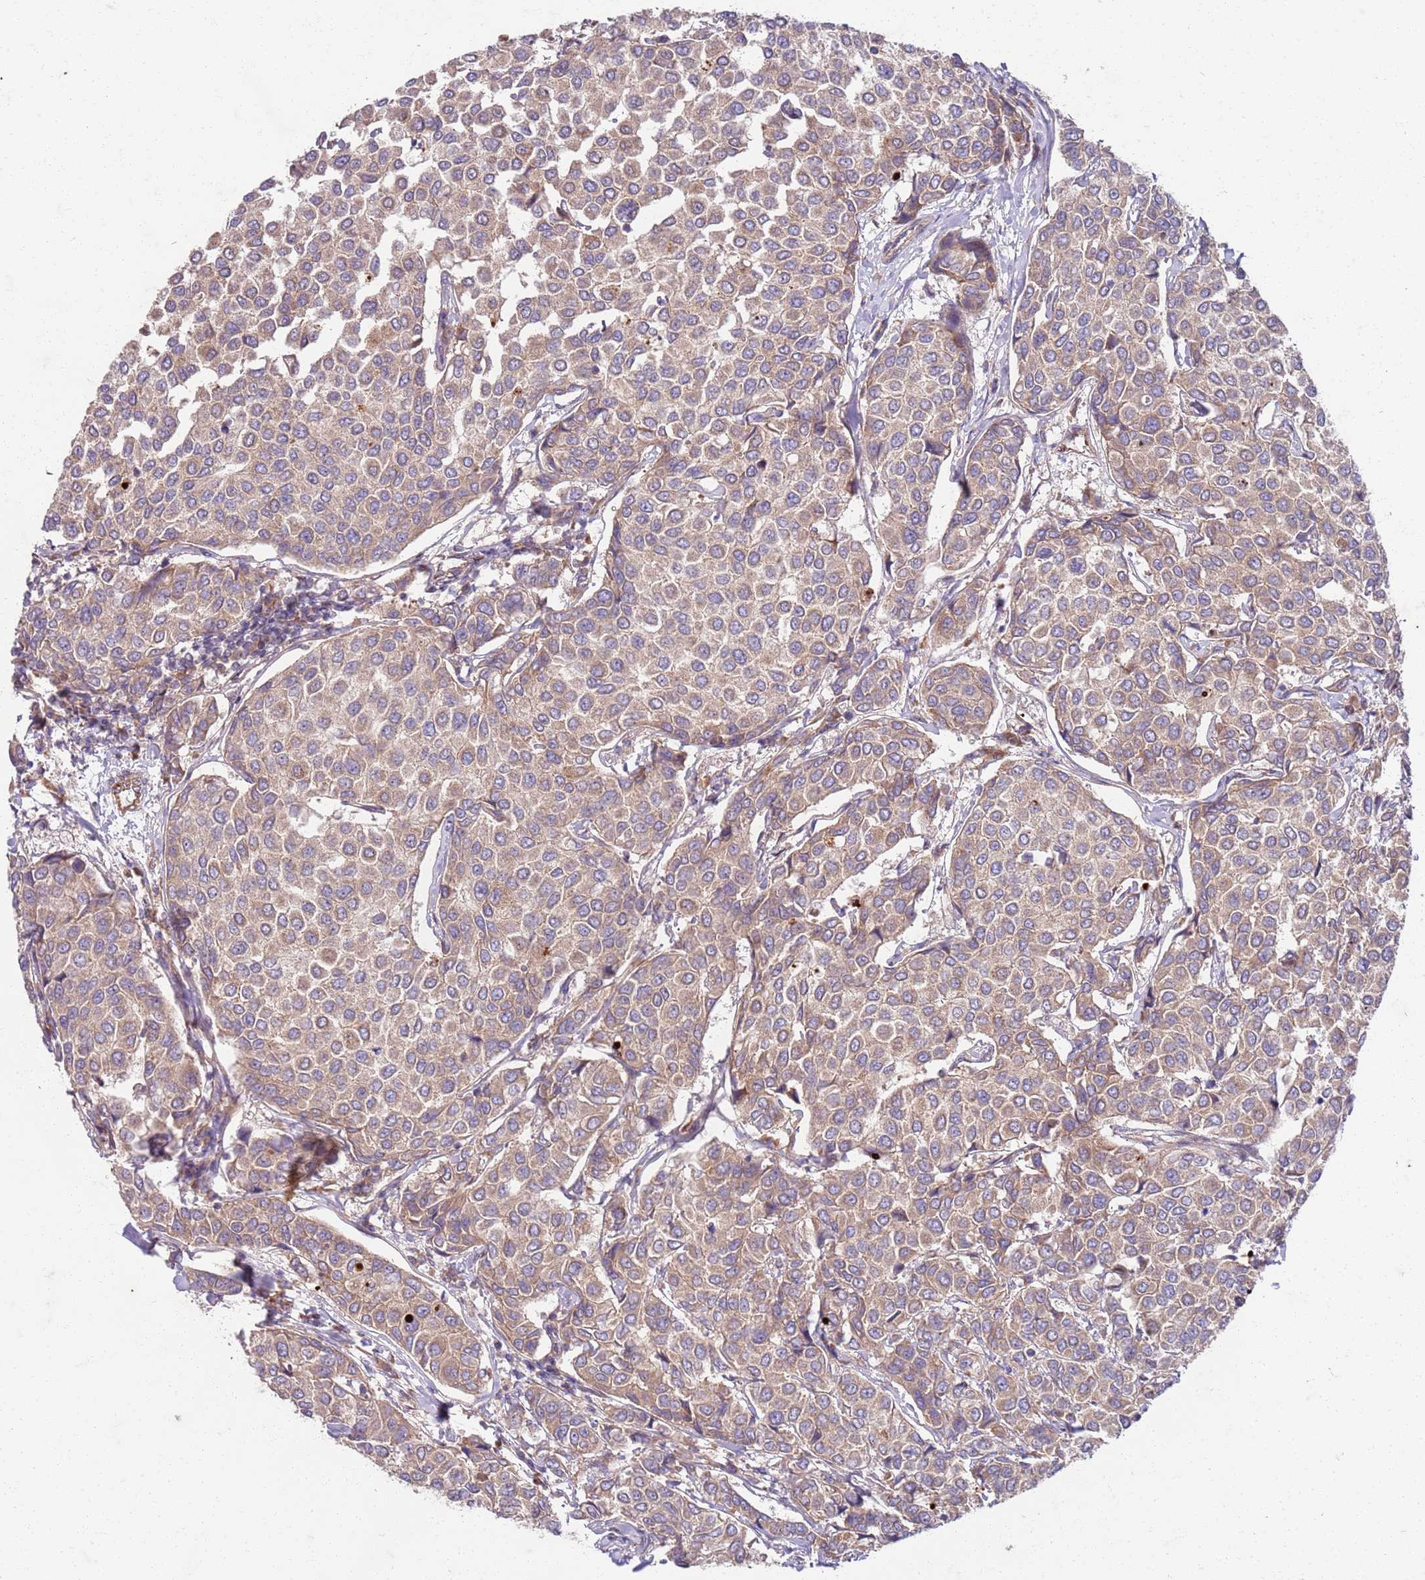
{"staining": {"intensity": "weak", "quantity": ">75%", "location": "cytoplasmic/membranous"}, "tissue": "breast cancer", "cell_type": "Tumor cells", "image_type": "cancer", "snomed": [{"axis": "morphology", "description": "Duct carcinoma"}, {"axis": "topography", "description": "Breast"}], "caption": "Protein analysis of invasive ductal carcinoma (breast) tissue displays weak cytoplasmic/membranous positivity in about >75% of tumor cells. (DAB IHC with brightfield microscopy, high magnification).", "gene": "OSBP", "patient": {"sex": "female", "age": 55}}